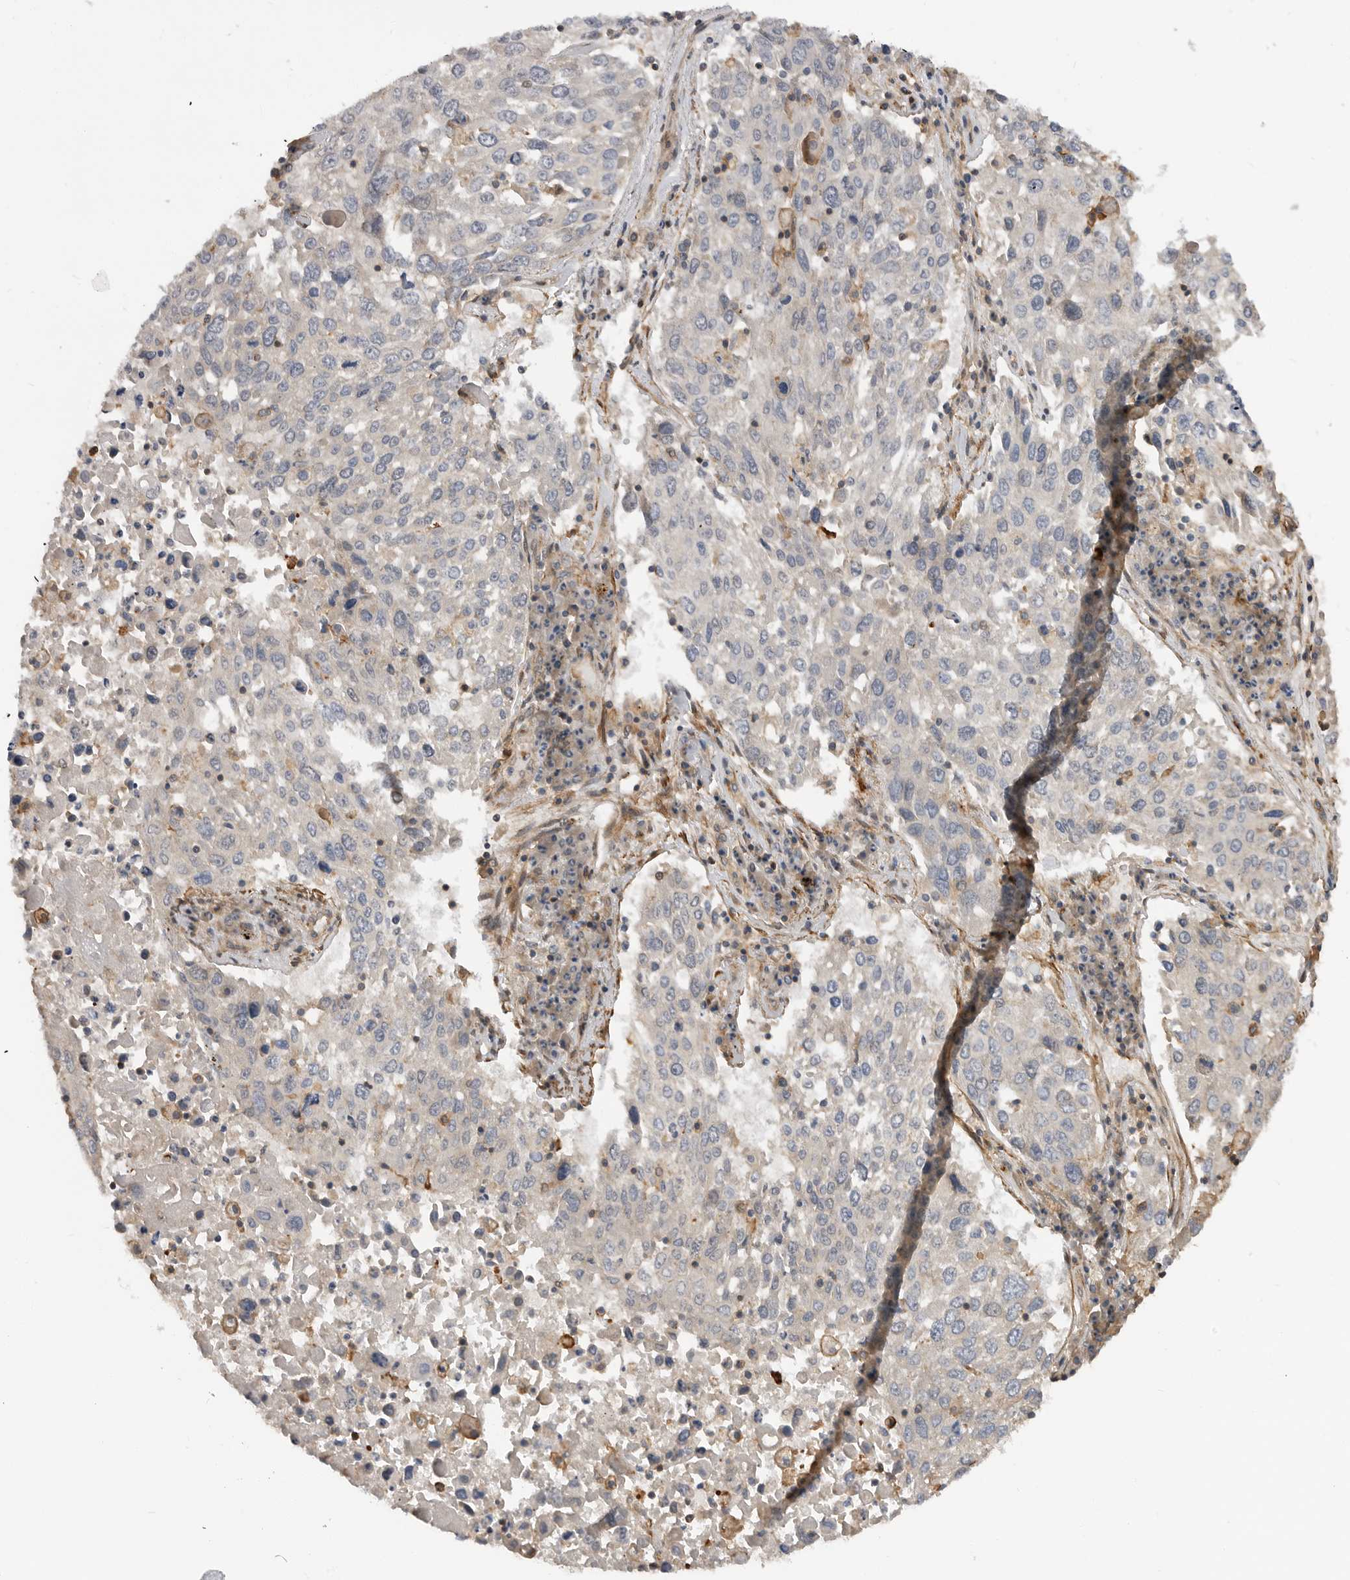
{"staining": {"intensity": "negative", "quantity": "none", "location": "none"}, "tissue": "lung cancer", "cell_type": "Tumor cells", "image_type": "cancer", "snomed": [{"axis": "morphology", "description": "Squamous cell carcinoma, NOS"}, {"axis": "topography", "description": "Lung"}], "caption": "High magnification brightfield microscopy of lung cancer stained with DAB (3,3'-diaminobenzidine) (brown) and counterstained with hematoxylin (blue): tumor cells show no significant positivity.", "gene": "TRIM56", "patient": {"sex": "male", "age": 65}}